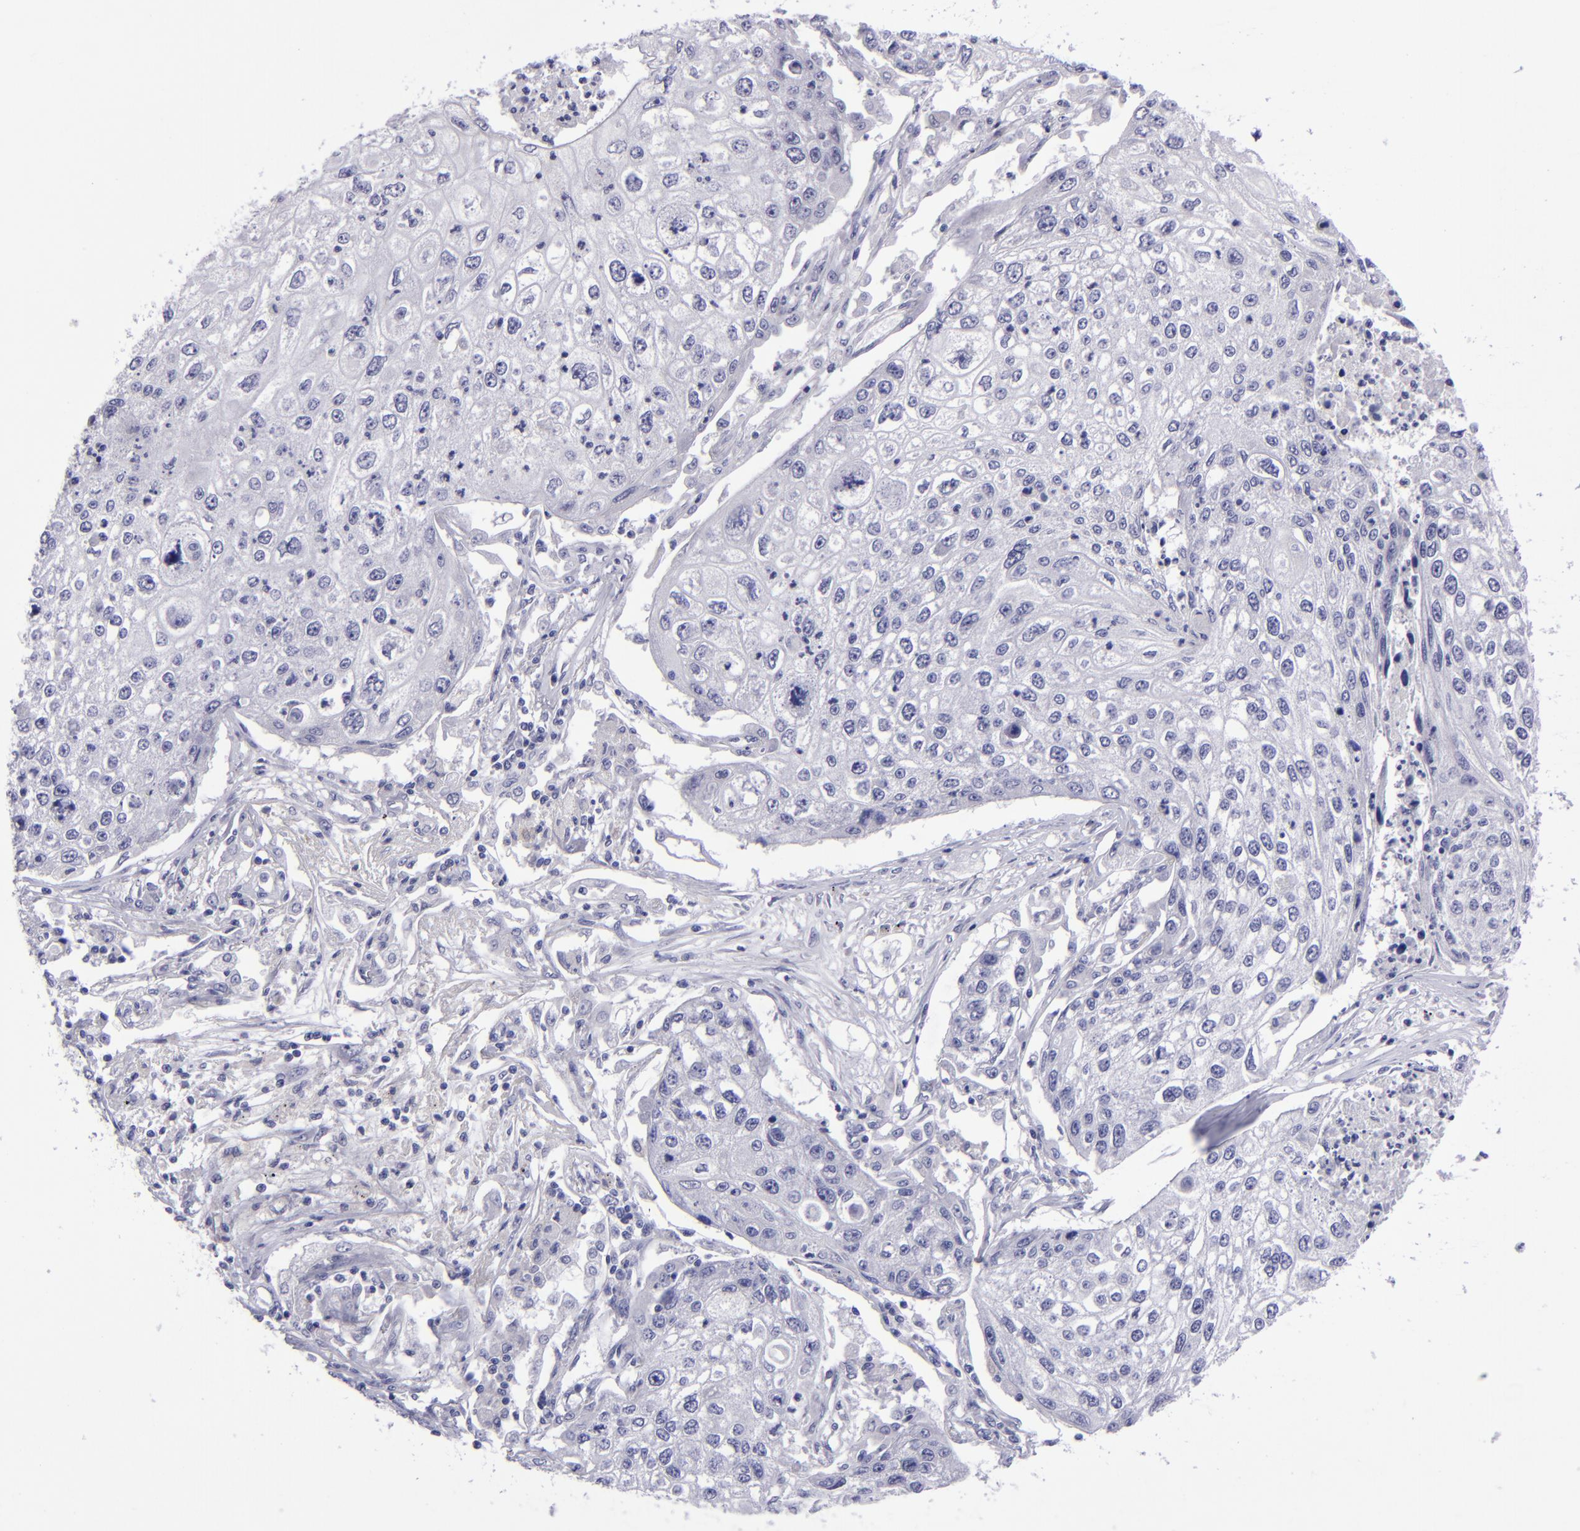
{"staining": {"intensity": "negative", "quantity": "none", "location": "none"}, "tissue": "lung cancer", "cell_type": "Tumor cells", "image_type": "cancer", "snomed": [{"axis": "morphology", "description": "Squamous cell carcinoma, NOS"}, {"axis": "topography", "description": "Lung"}], "caption": "Immunohistochemical staining of human lung cancer displays no significant positivity in tumor cells.", "gene": "POU2F2", "patient": {"sex": "male", "age": 75}}